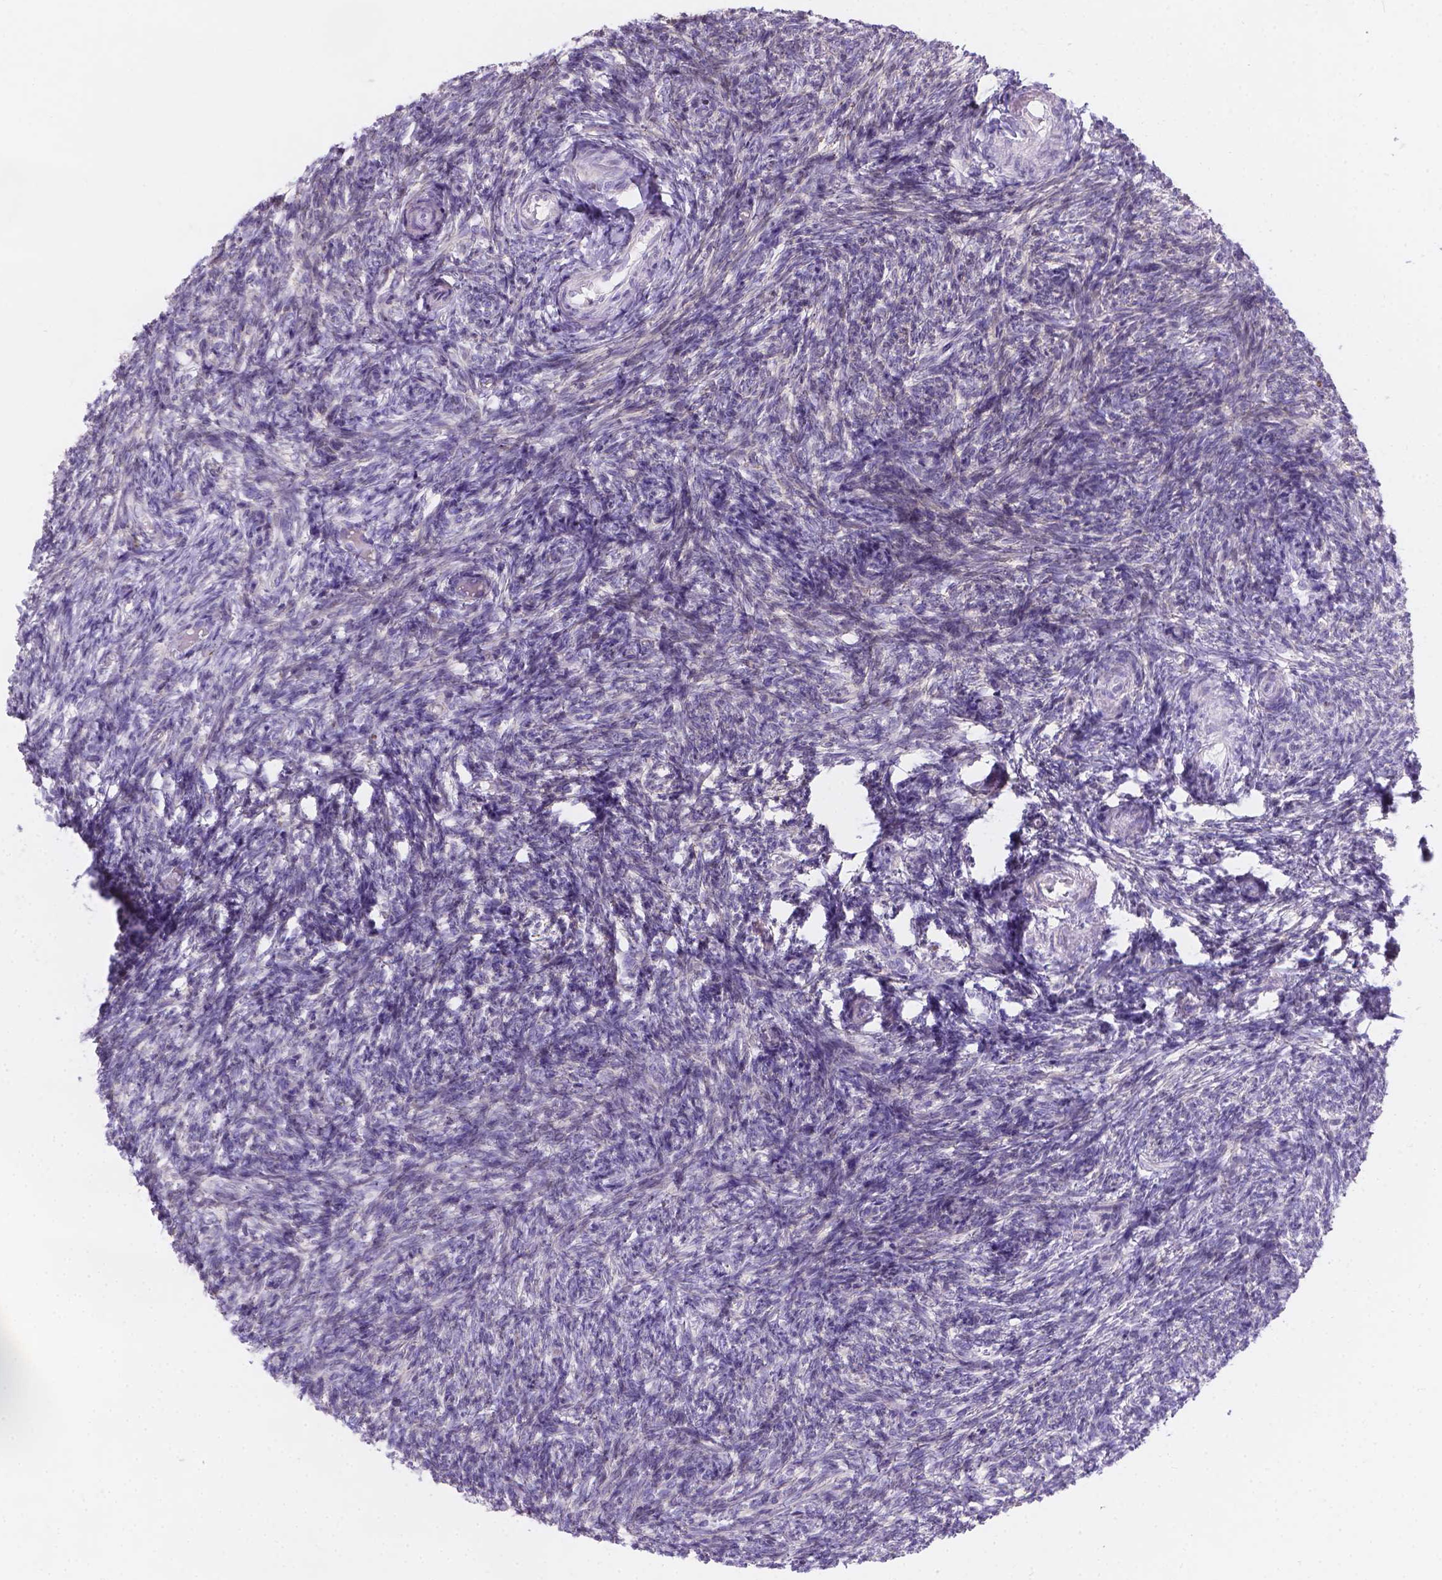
{"staining": {"intensity": "negative", "quantity": "none", "location": "none"}, "tissue": "ovary", "cell_type": "Follicle cells", "image_type": "normal", "snomed": [{"axis": "morphology", "description": "Normal tissue, NOS"}, {"axis": "topography", "description": "Ovary"}], "caption": "The IHC micrograph has no significant staining in follicle cells of ovary.", "gene": "DMWD", "patient": {"sex": "female", "age": 39}}